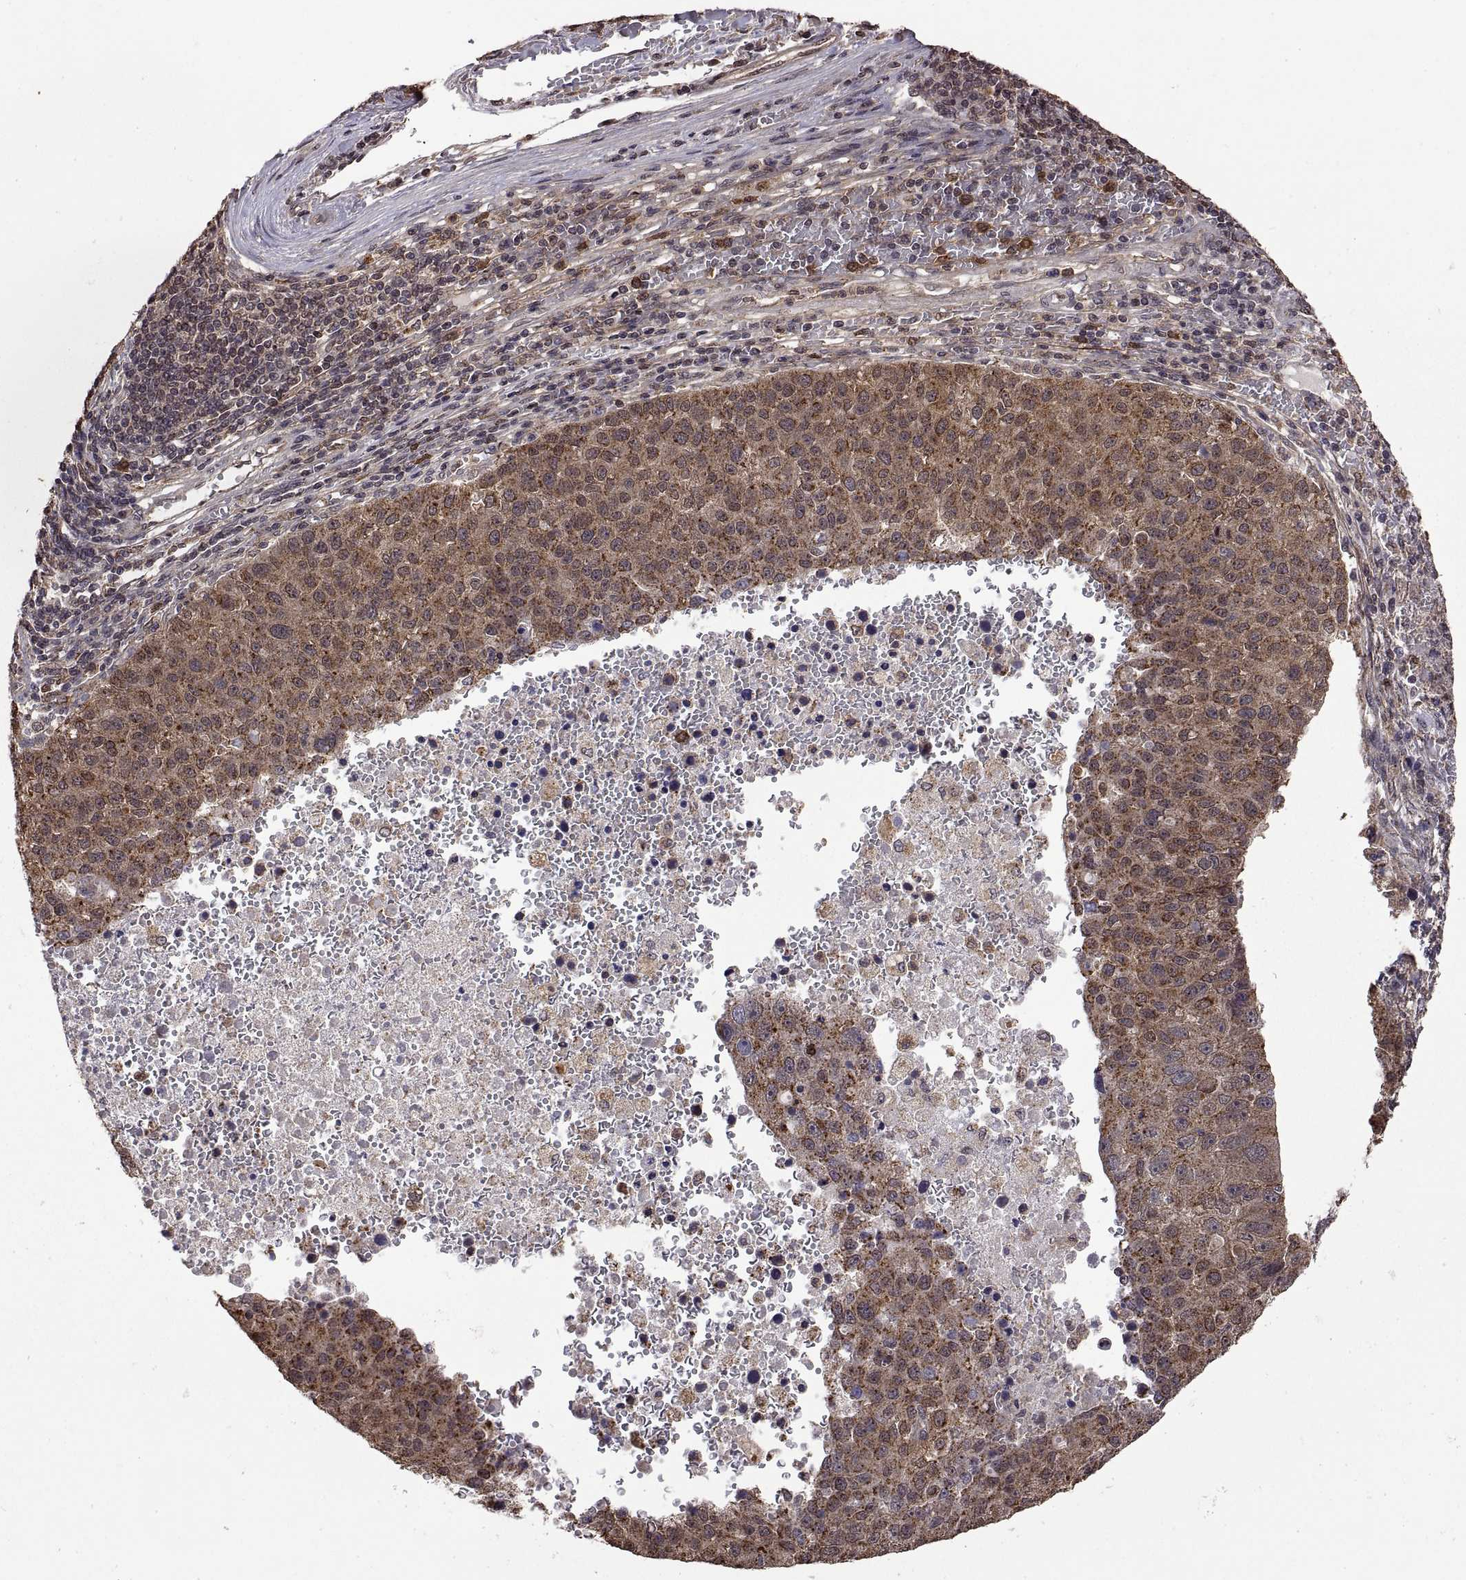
{"staining": {"intensity": "moderate", "quantity": "25%-75%", "location": "cytoplasmic/membranous"}, "tissue": "pancreatic cancer", "cell_type": "Tumor cells", "image_type": "cancer", "snomed": [{"axis": "morphology", "description": "Adenocarcinoma, NOS"}, {"axis": "topography", "description": "Pancreas"}], "caption": "Pancreatic cancer (adenocarcinoma) stained for a protein reveals moderate cytoplasmic/membranous positivity in tumor cells.", "gene": "ZNRF2", "patient": {"sex": "female", "age": 61}}